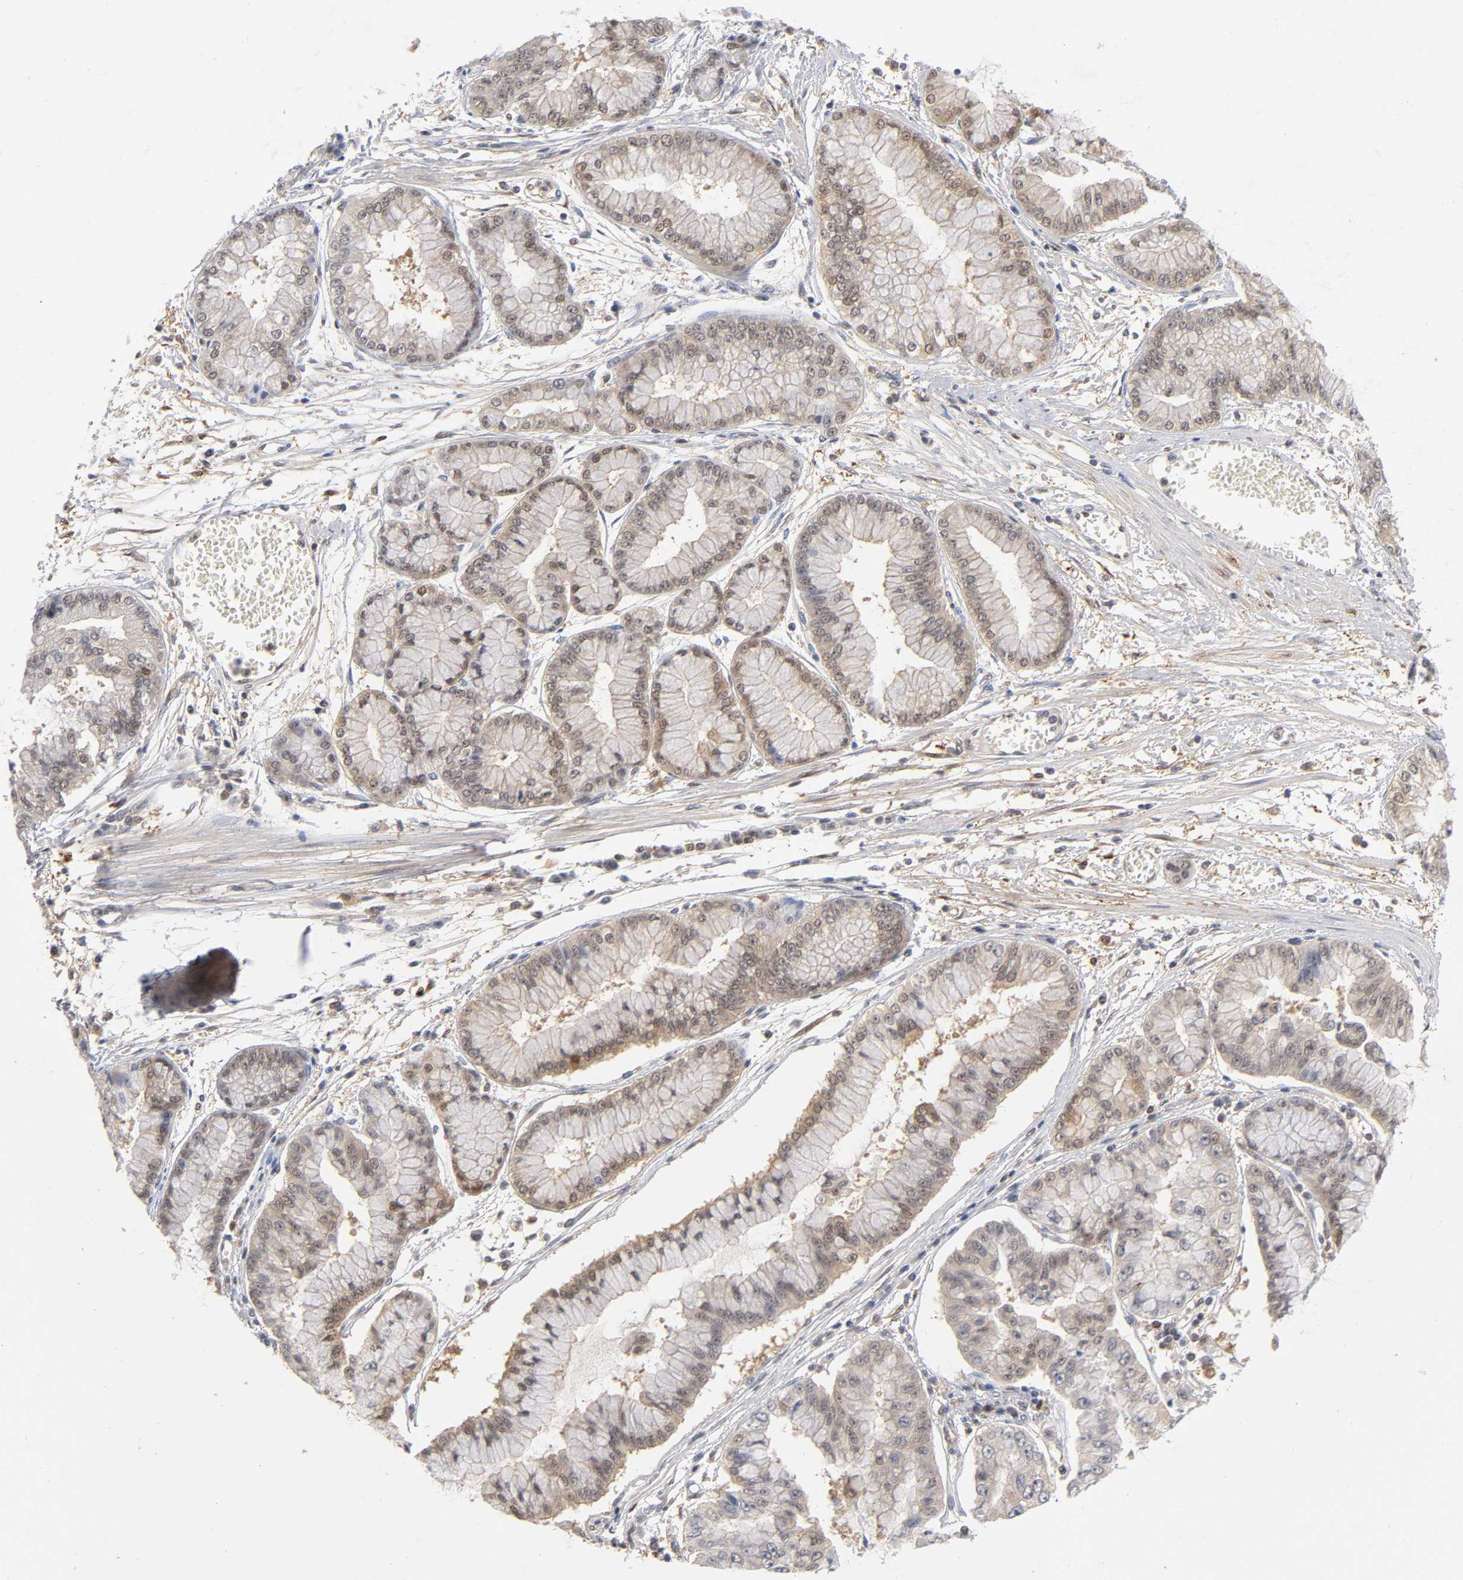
{"staining": {"intensity": "weak", "quantity": "25%-75%", "location": "cytoplasmic/membranous"}, "tissue": "liver cancer", "cell_type": "Tumor cells", "image_type": "cancer", "snomed": [{"axis": "morphology", "description": "Cholangiocarcinoma"}, {"axis": "topography", "description": "Liver"}], "caption": "A low amount of weak cytoplasmic/membranous staining is present in about 25%-75% of tumor cells in liver cancer (cholangiocarcinoma) tissue. Using DAB (3,3'-diaminobenzidine) (brown) and hematoxylin (blue) stains, captured at high magnification using brightfield microscopy.", "gene": "DFFB", "patient": {"sex": "female", "age": 79}}